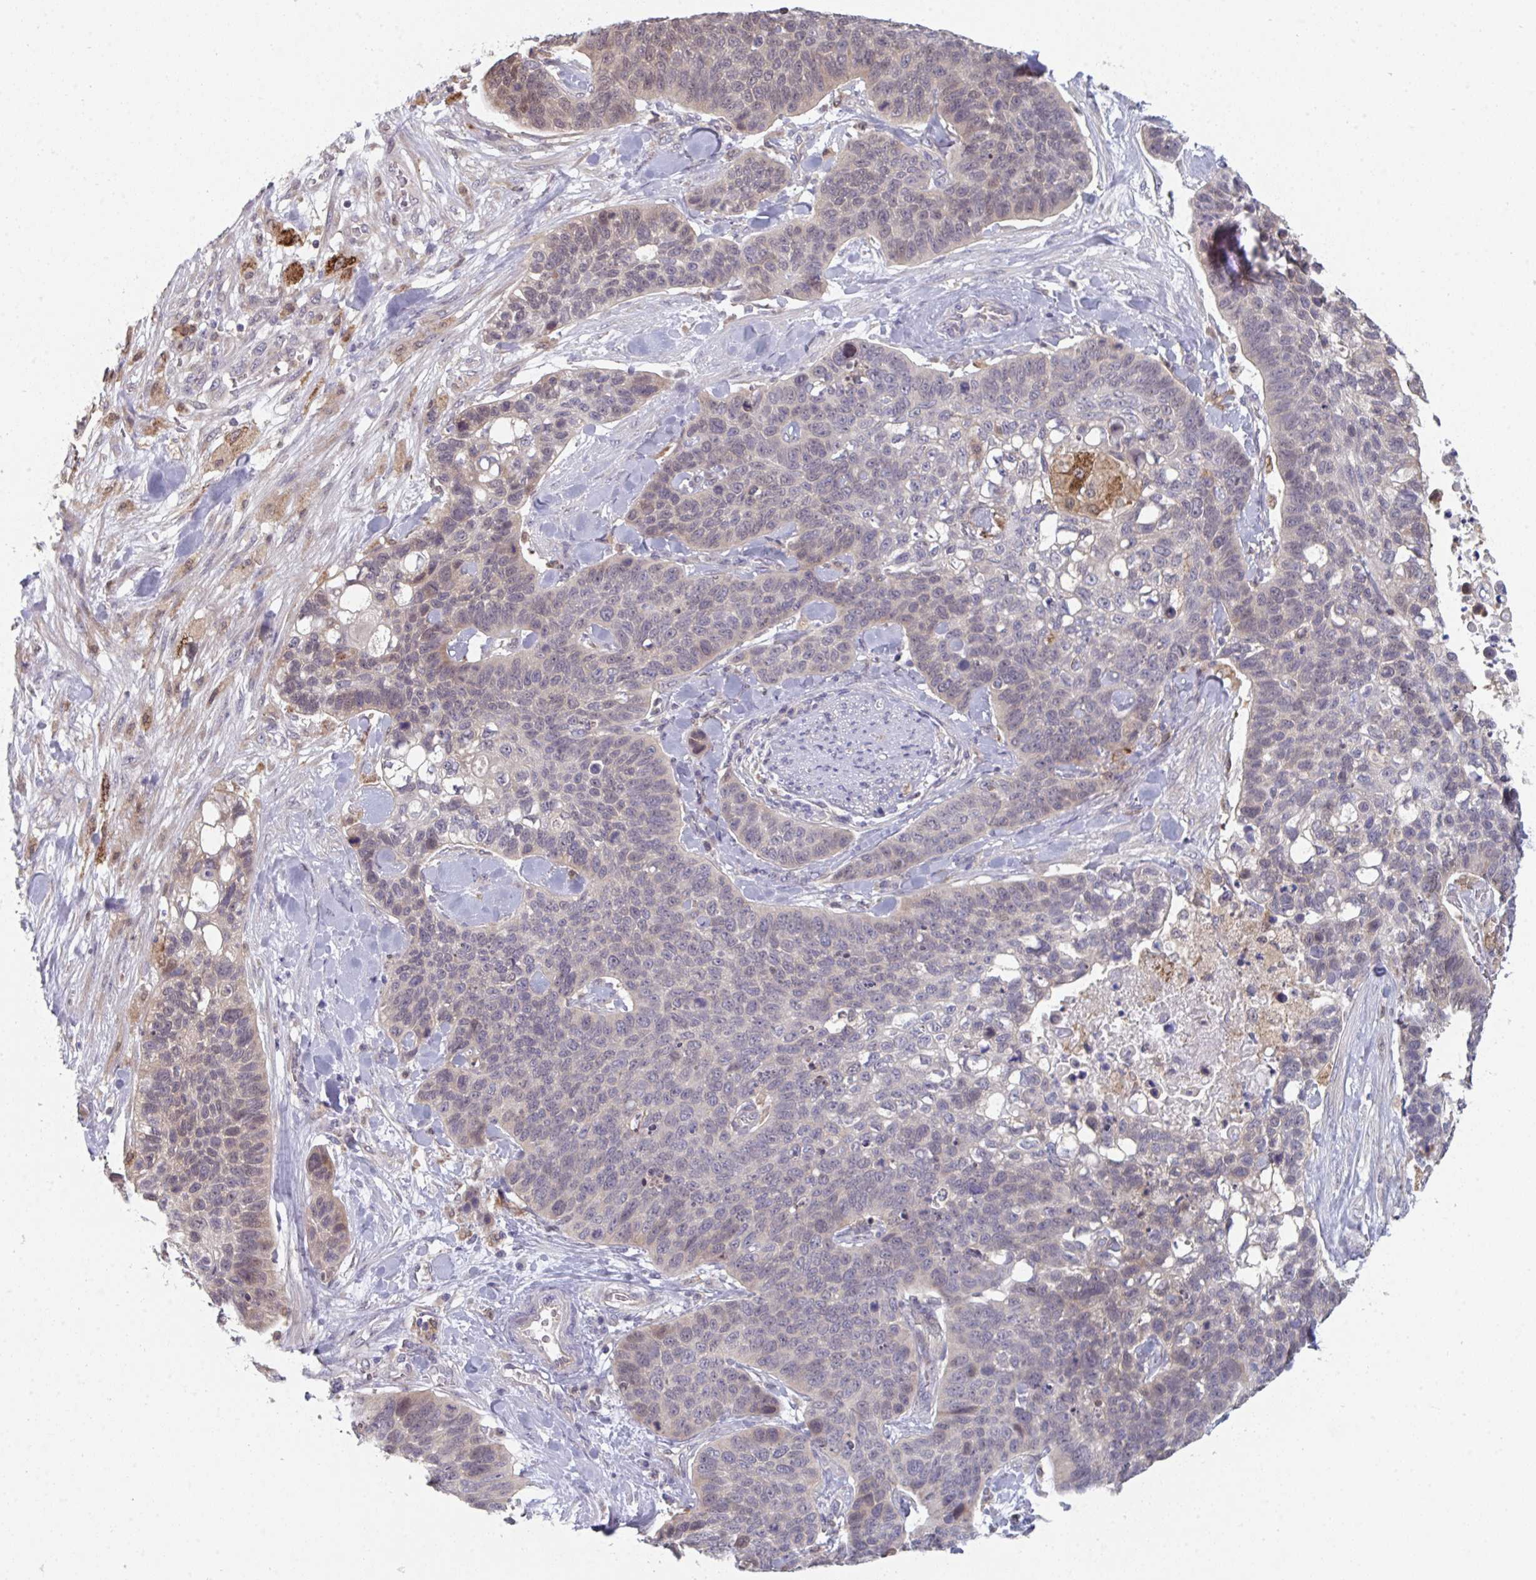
{"staining": {"intensity": "weak", "quantity": "<25%", "location": "cytoplasmic/membranous"}, "tissue": "lung cancer", "cell_type": "Tumor cells", "image_type": "cancer", "snomed": [{"axis": "morphology", "description": "Squamous cell carcinoma, NOS"}, {"axis": "topography", "description": "Lung"}], "caption": "The immunohistochemistry histopathology image has no significant expression in tumor cells of lung squamous cell carcinoma tissue.", "gene": "PTPRD", "patient": {"sex": "male", "age": 62}}